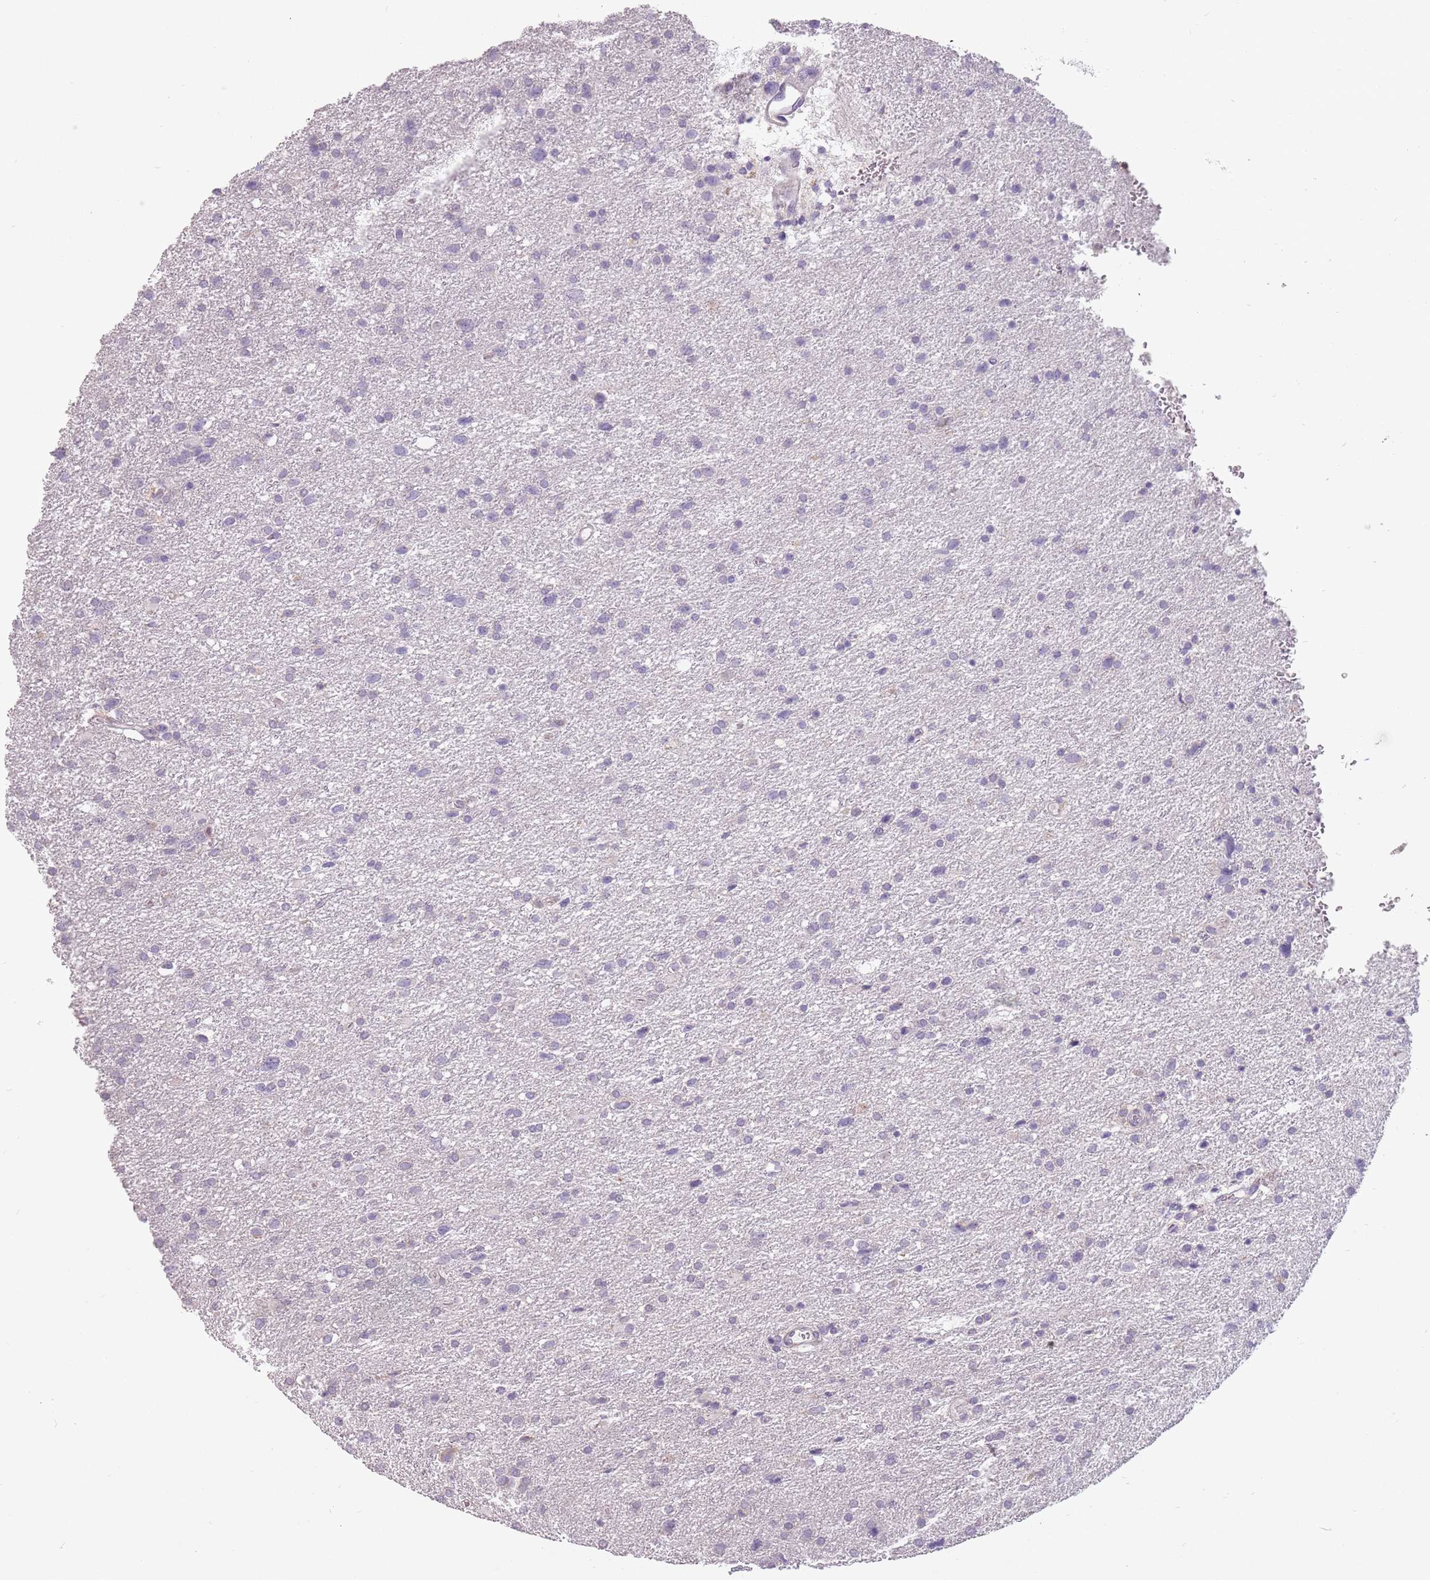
{"staining": {"intensity": "negative", "quantity": "none", "location": "none"}, "tissue": "glioma", "cell_type": "Tumor cells", "image_type": "cancer", "snomed": [{"axis": "morphology", "description": "Glioma, malignant, Low grade"}, {"axis": "topography", "description": "Brain"}], "caption": "Immunohistochemical staining of malignant glioma (low-grade) reveals no significant staining in tumor cells.", "gene": "RPS9", "patient": {"sex": "female", "age": 32}}